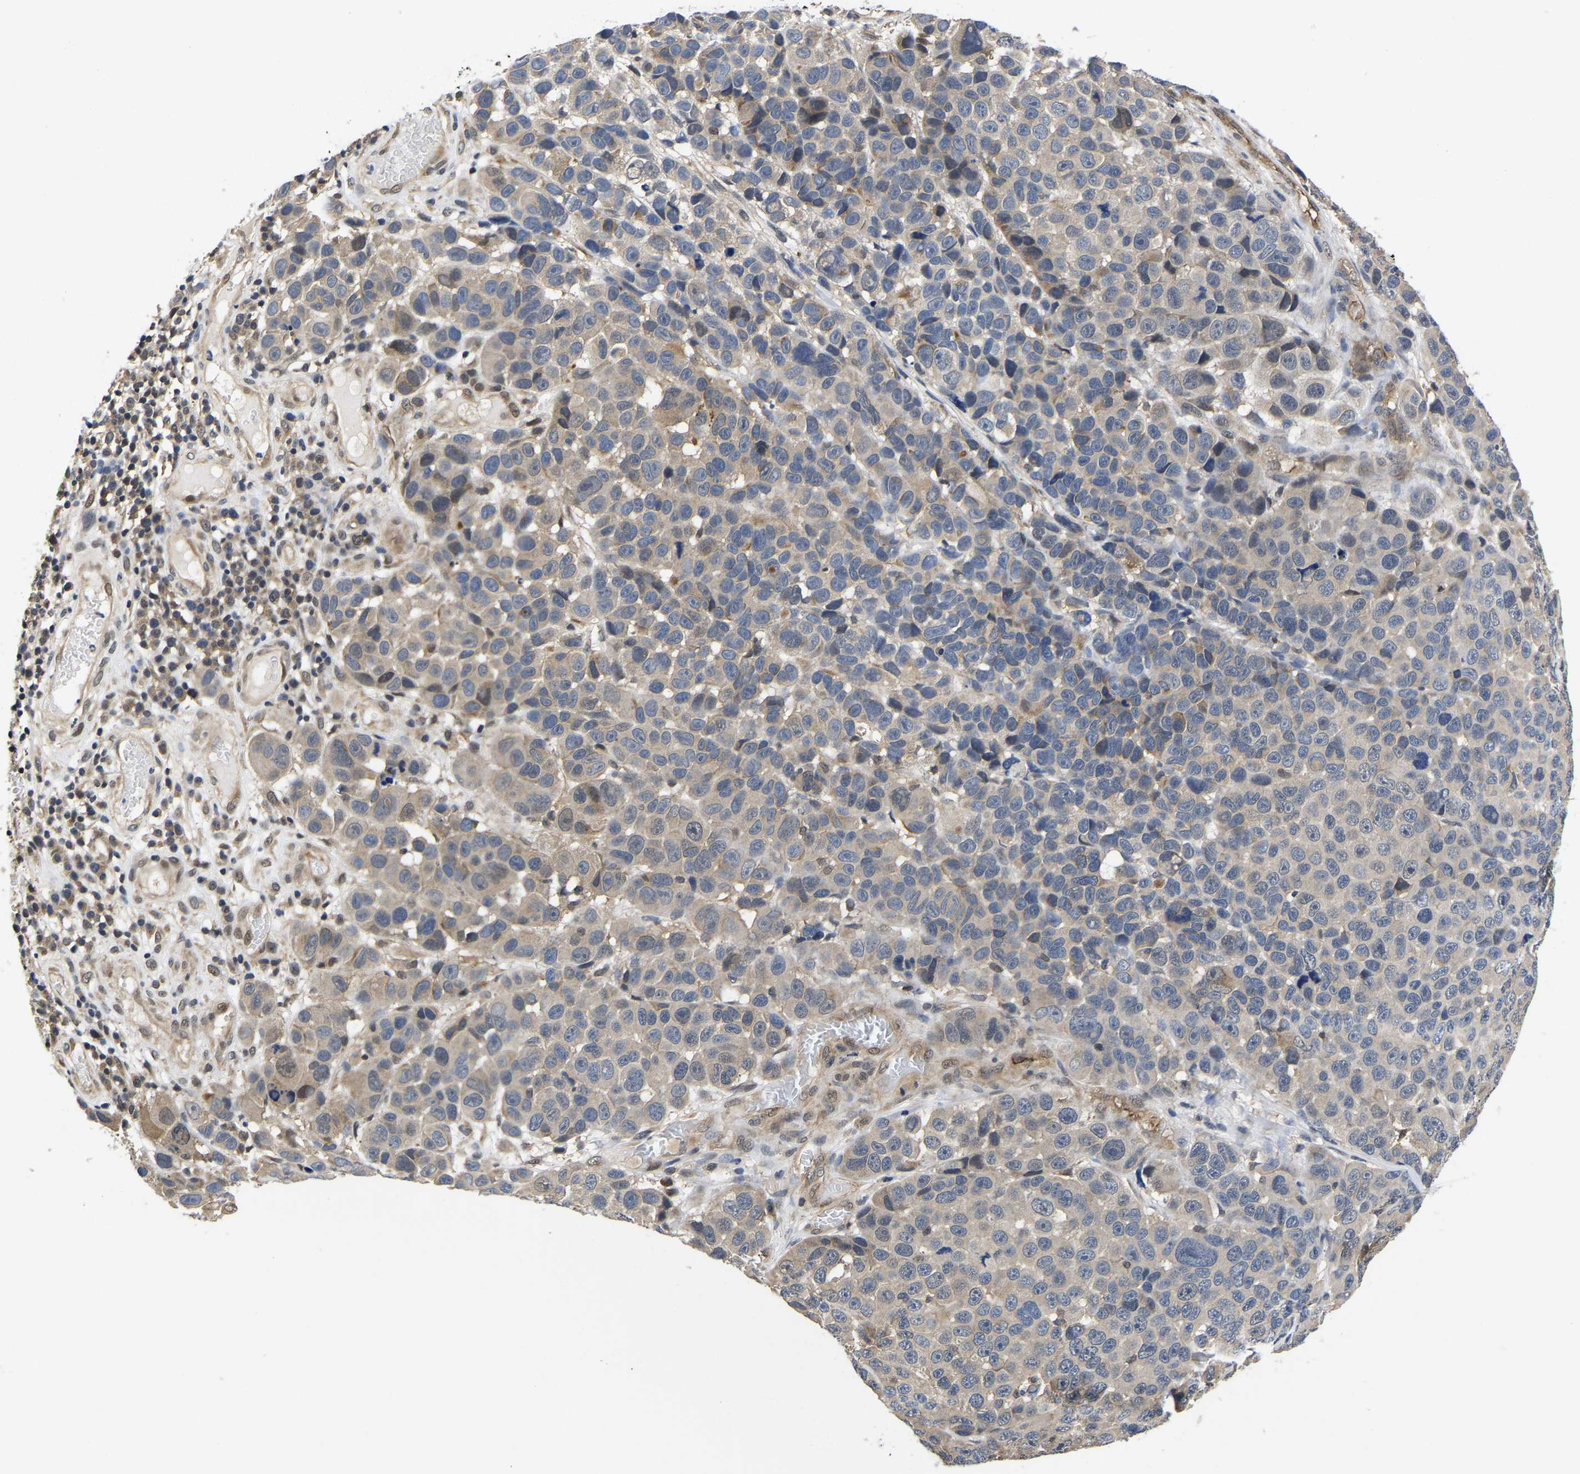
{"staining": {"intensity": "weak", "quantity": "<25%", "location": "cytoplasmic/membranous"}, "tissue": "melanoma", "cell_type": "Tumor cells", "image_type": "cancer", "snomed": [{"axis": "morphology", "description": "Malignant melanoma, NOS"}, {"axis": "topography", "description": "Skin"}], "caption": "Tumor cells are negative for protein expression in human malignant melanoma.", "gene": "MCOLN2", "patient": {"sex": "male", "age": 53}}